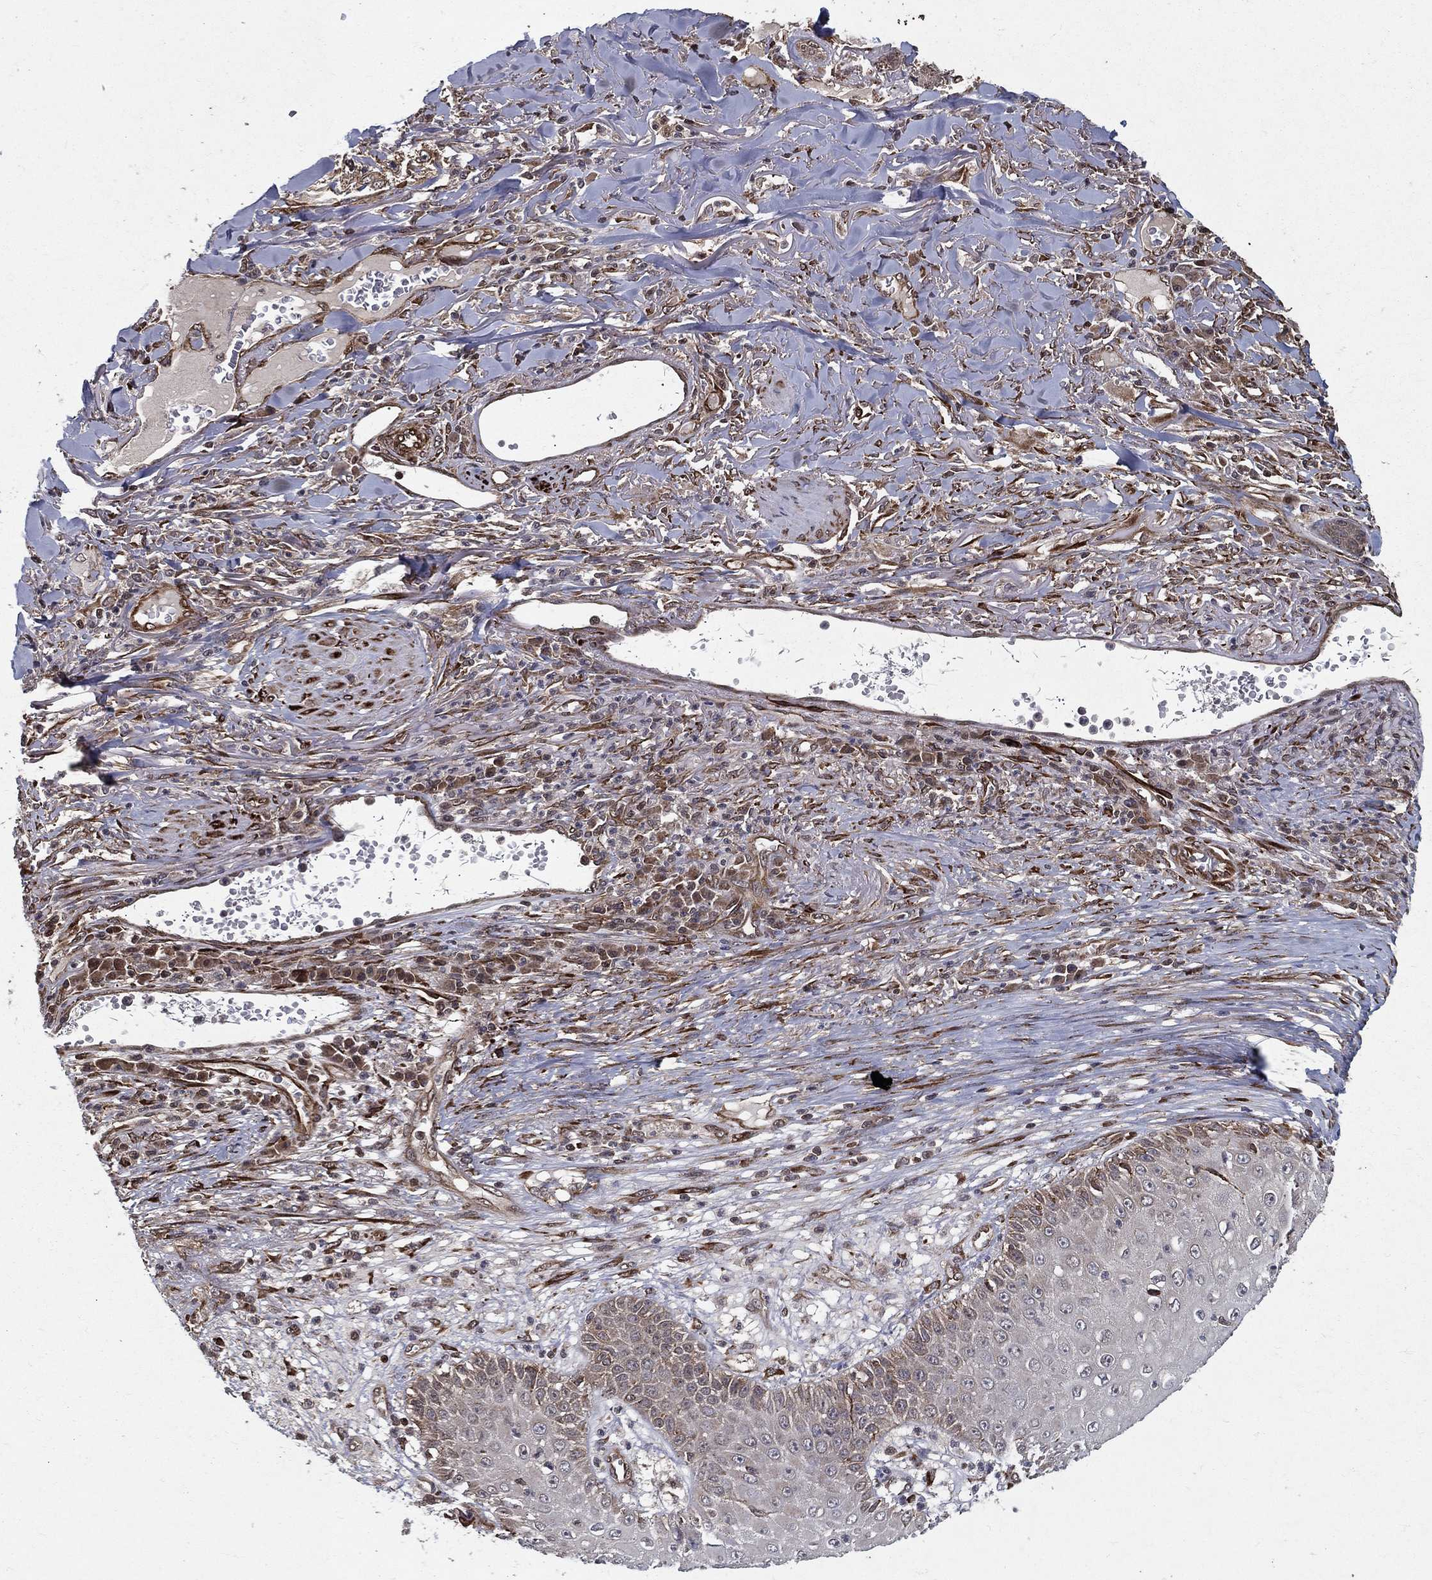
{"staining": {"intensity": "moderate", "quantity": "<25%", "location": "cytoplasmic/membranous"}, "tissue": "skin cancer", "cell_type": "Tumor cells", "image_type": "cancer", "snomed": [{"axis": "morphology", "description": "Squamous cell carcinoma, NOS"}, {"axis": "topography", "description": "Skin"}], "caption": "Tumor cells reveal moderate cytoplasmic/membranous positivity in approximately <25% of cells in skin cancer.", "gene": "CERS2", "patient": {"sex": "male", "age": 82}}